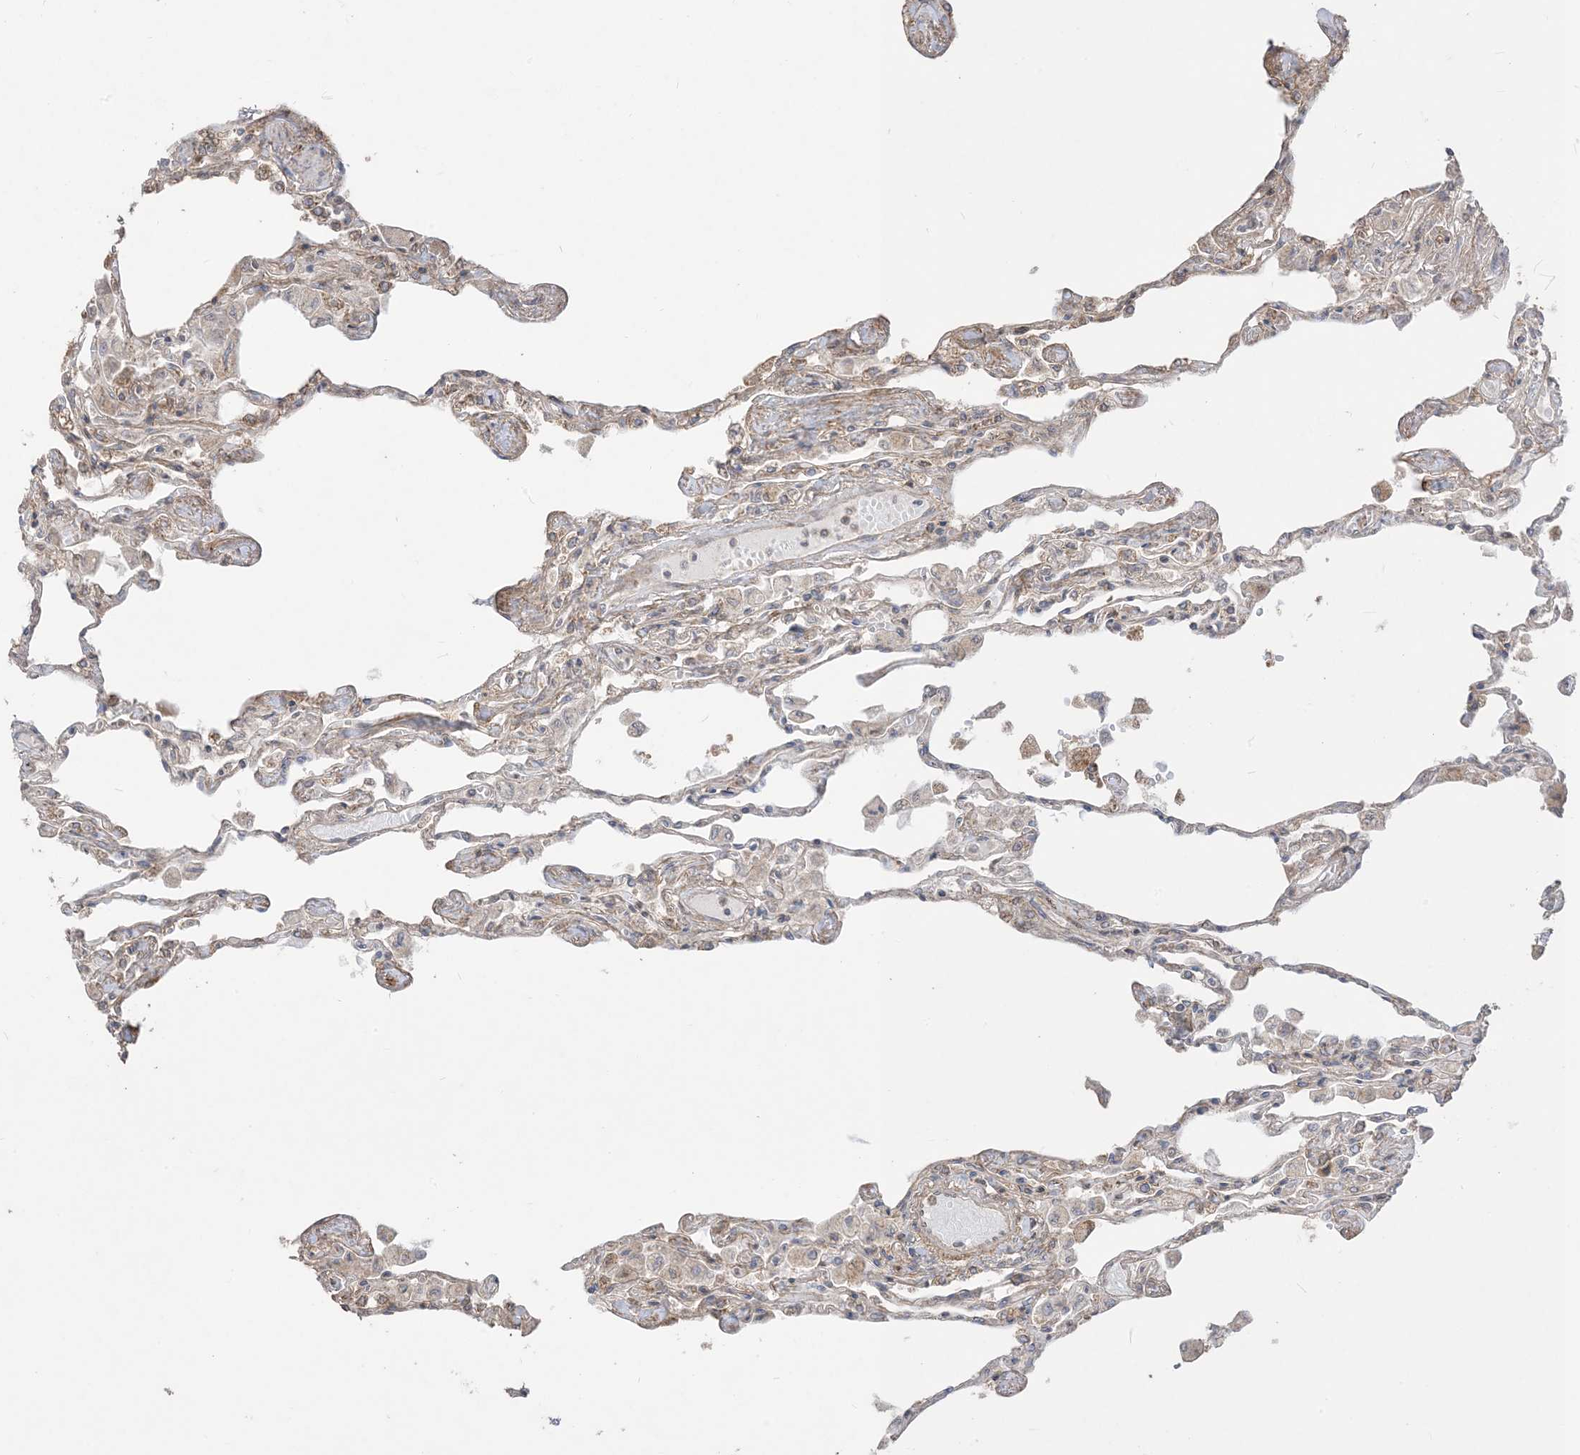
{"staining": {"intensity": "weak", "quantity": ">75%", "location": "cytoplasmic/membranous"}, "tissue": "lung", "cell_type": "Alveolar cells", "image_type": "normal", "snomed": [{"axis": "morphology", "description": "Normal tissue, NOS"}, {"axis": "topography", "description": "Bronchus"}, {"axis": "topography", "description": "Lung"}], "caption": "This photomicrograph displays immunohistochemistry (IHC) staining of unremarkable human lung, with low weak cytoplasmic/membranous staining in approximately >75% of alveolar cells.", "gene": "SIRT3", "patient": {"sex": "female", "age": 49}}